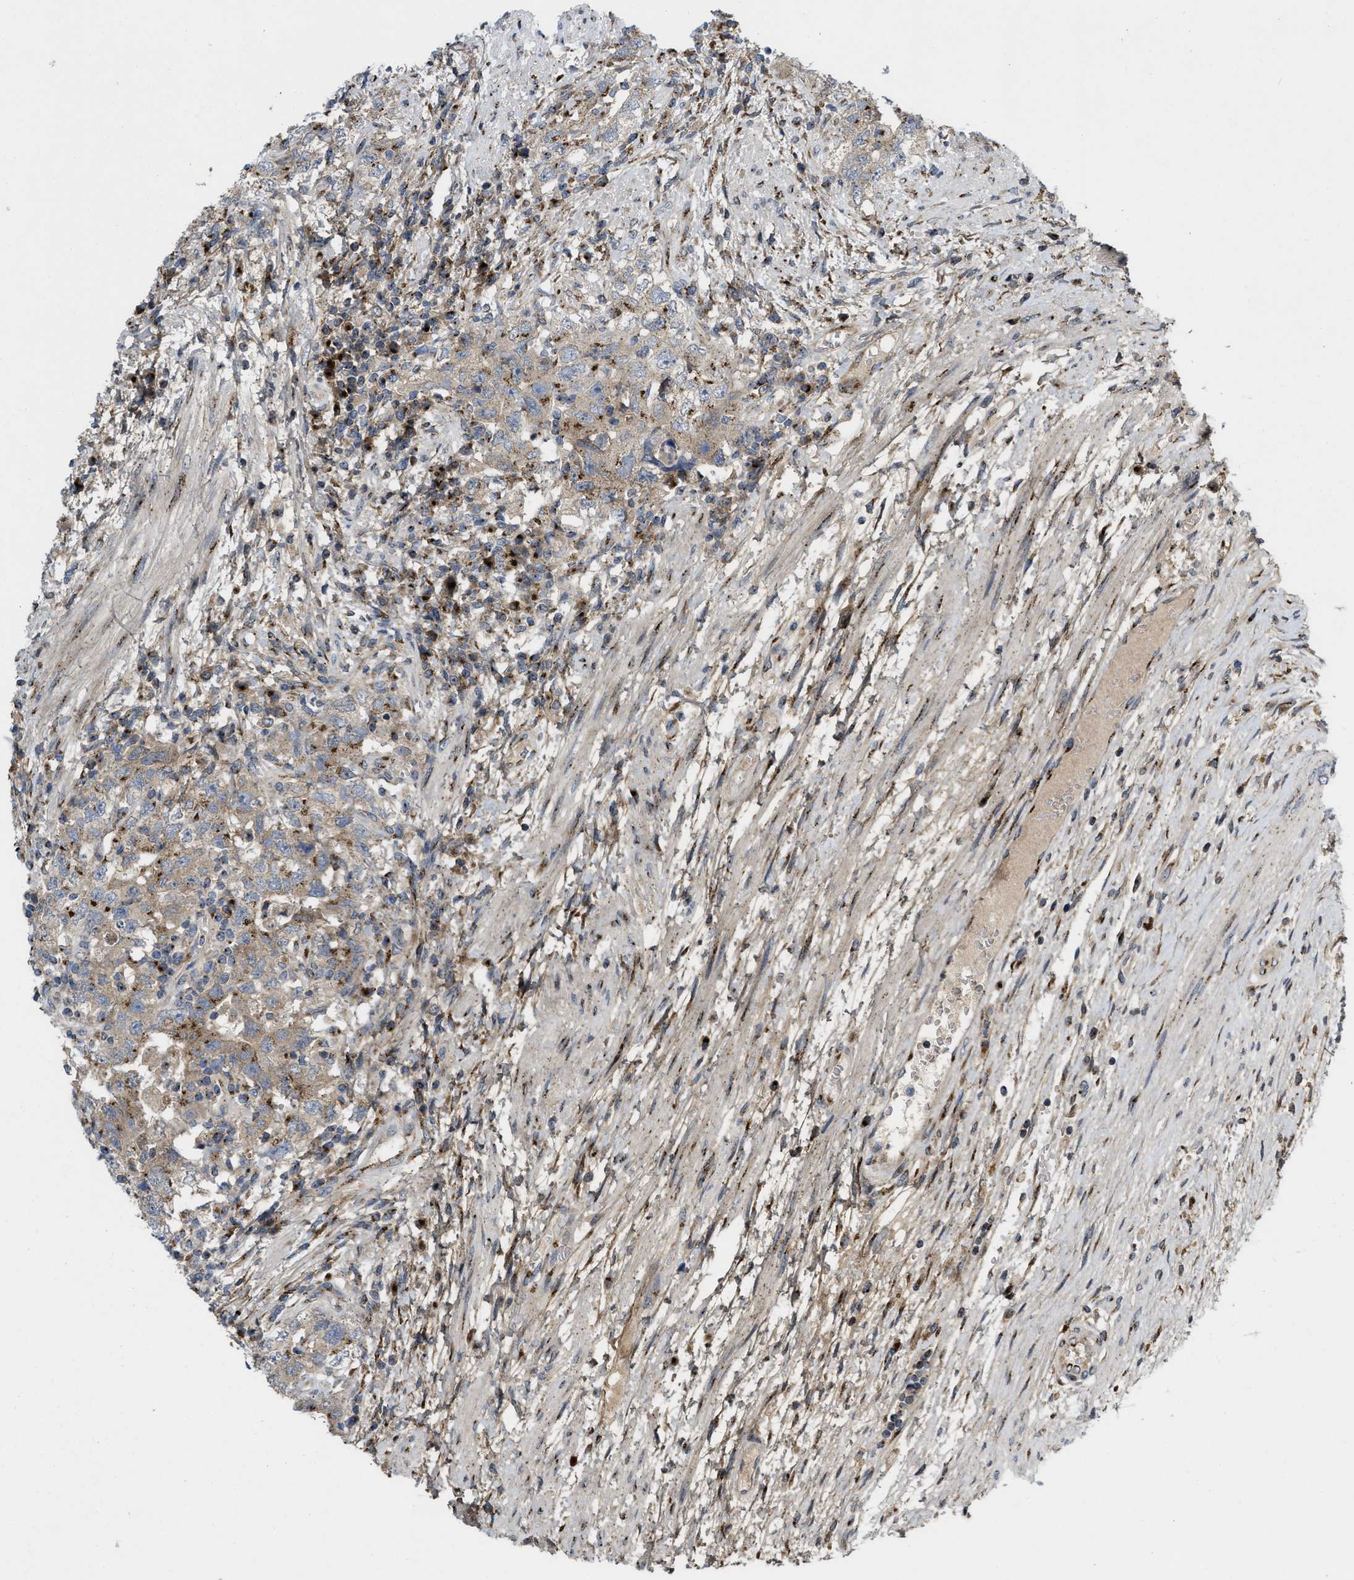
{"staining": {"intensity": "weak", "quantity": ">75%", "location": "cytoplasmic/membranous"}, "tissue": "testis cancer", "cell_type": "Tumor cells", "image_type": "cancer", "snomed": [{"axis": "morphology", "description": "Carcinoma, Embryonal, NOS"}, {"axis": "topography", "description": "Testis"}], "caption": "High-magnification brightfield microscopy of embryonal carcinoma (testis) stained with DAB (3,3'-diaminobenzidine) (brown) and counterstained with hematoxylin (blue). tumor cells exhibit weak cytoplasmic/membranous positivity is appreciated in approximately>75% of cells.", "gene": "ZNF70", "patient": {"sex": "male", "age": 26}}